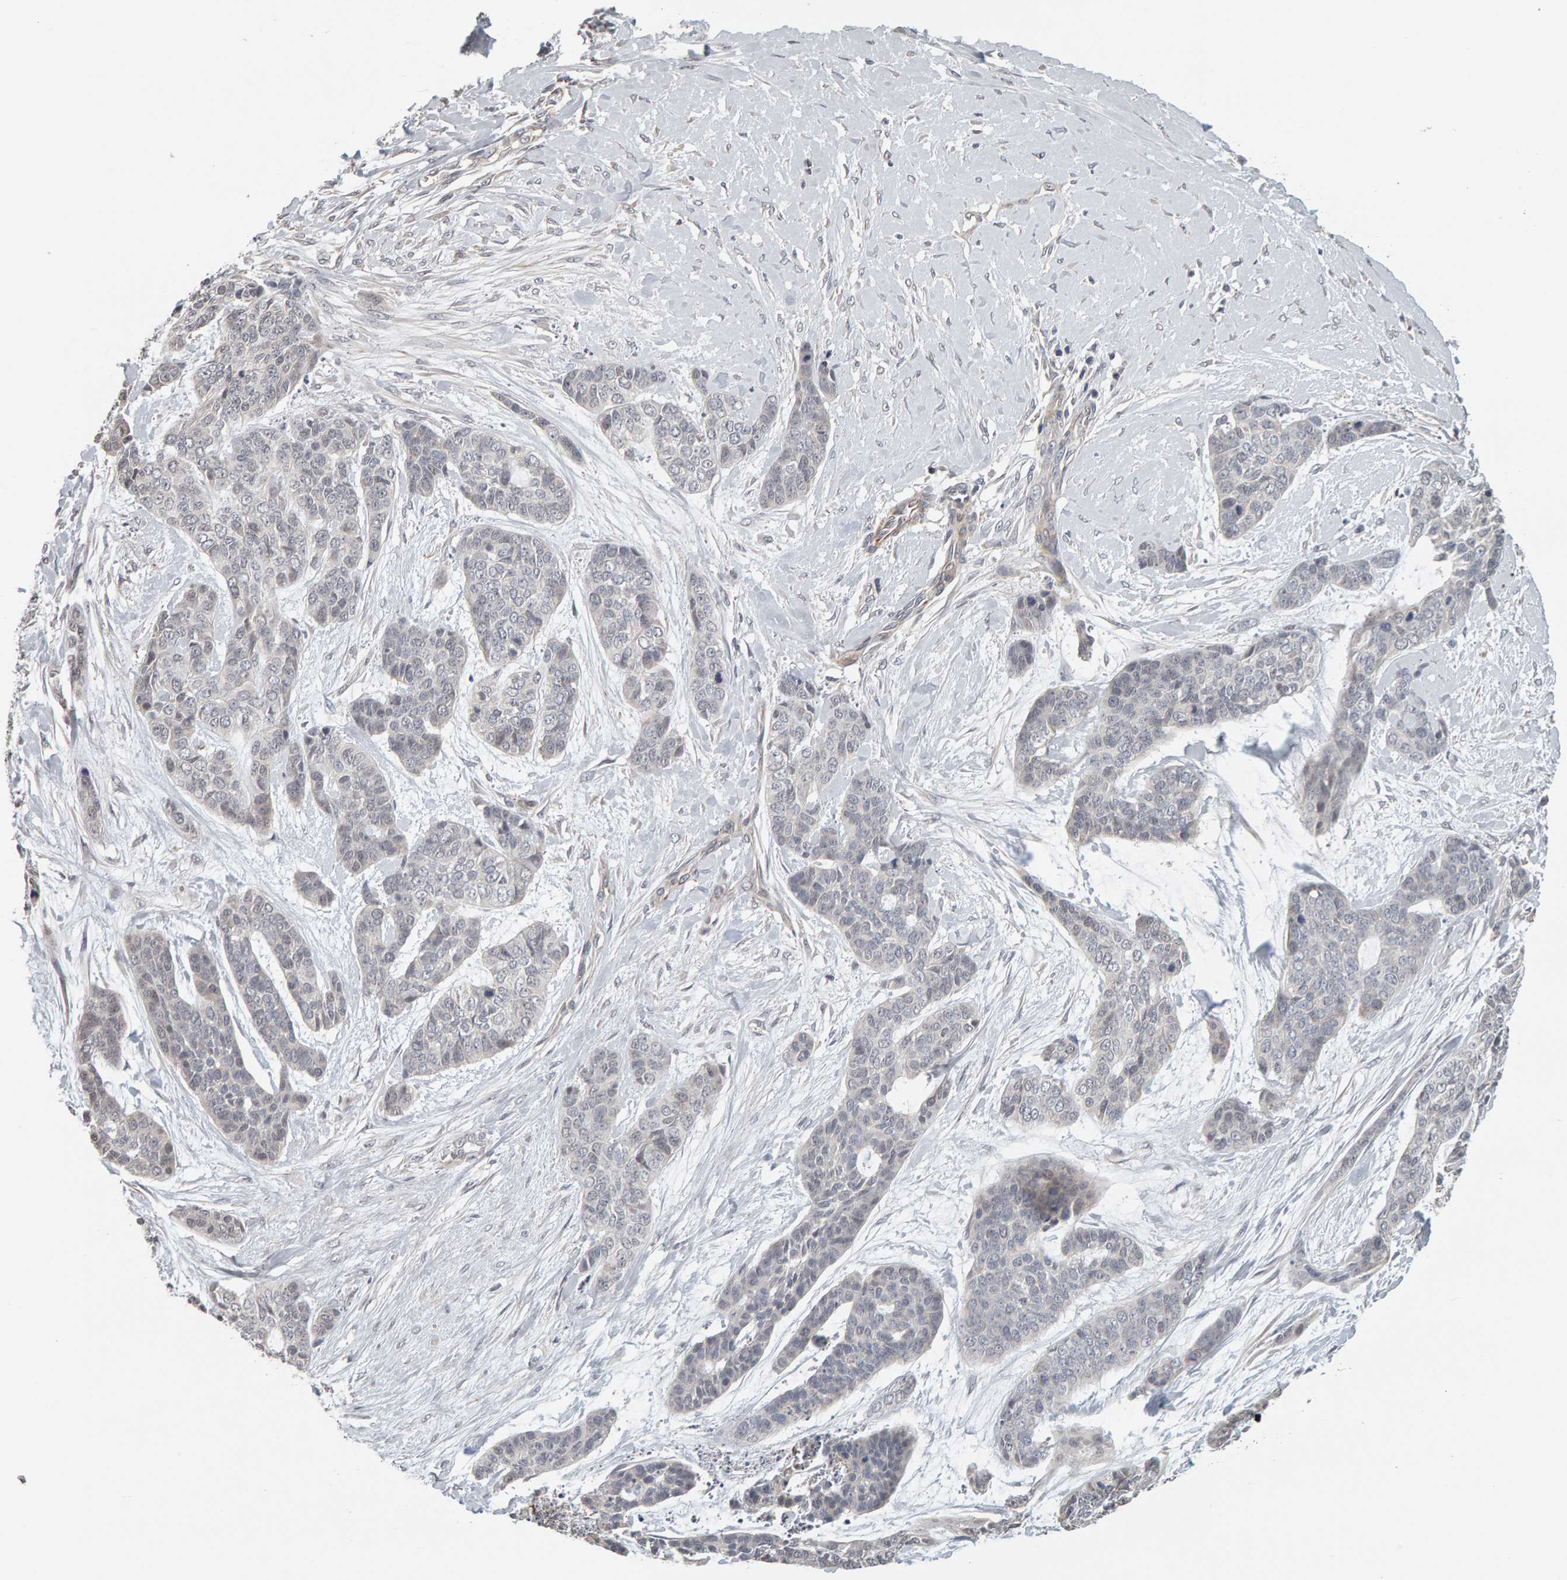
{"staining": {"intensity": "negative", "quantity": "none", "location": "none"}, "tissue": "skin cancer", "cell_type": "Tumor cells", "image_type": "cancer", "snomed": [{"axis": "morphology", "description": "Basal cell carcinoma"}, {"axis": "topography", "description": "Skin"}], "caption": "A high-resolution histopathology image shows immunohistochemistry (IHC) staining of basal cell carcinoma (skin), which demonstrates no significant positivity in tumor cells.", "gene": "TEFM", "patient": {"sex": "female", "age": 64}}